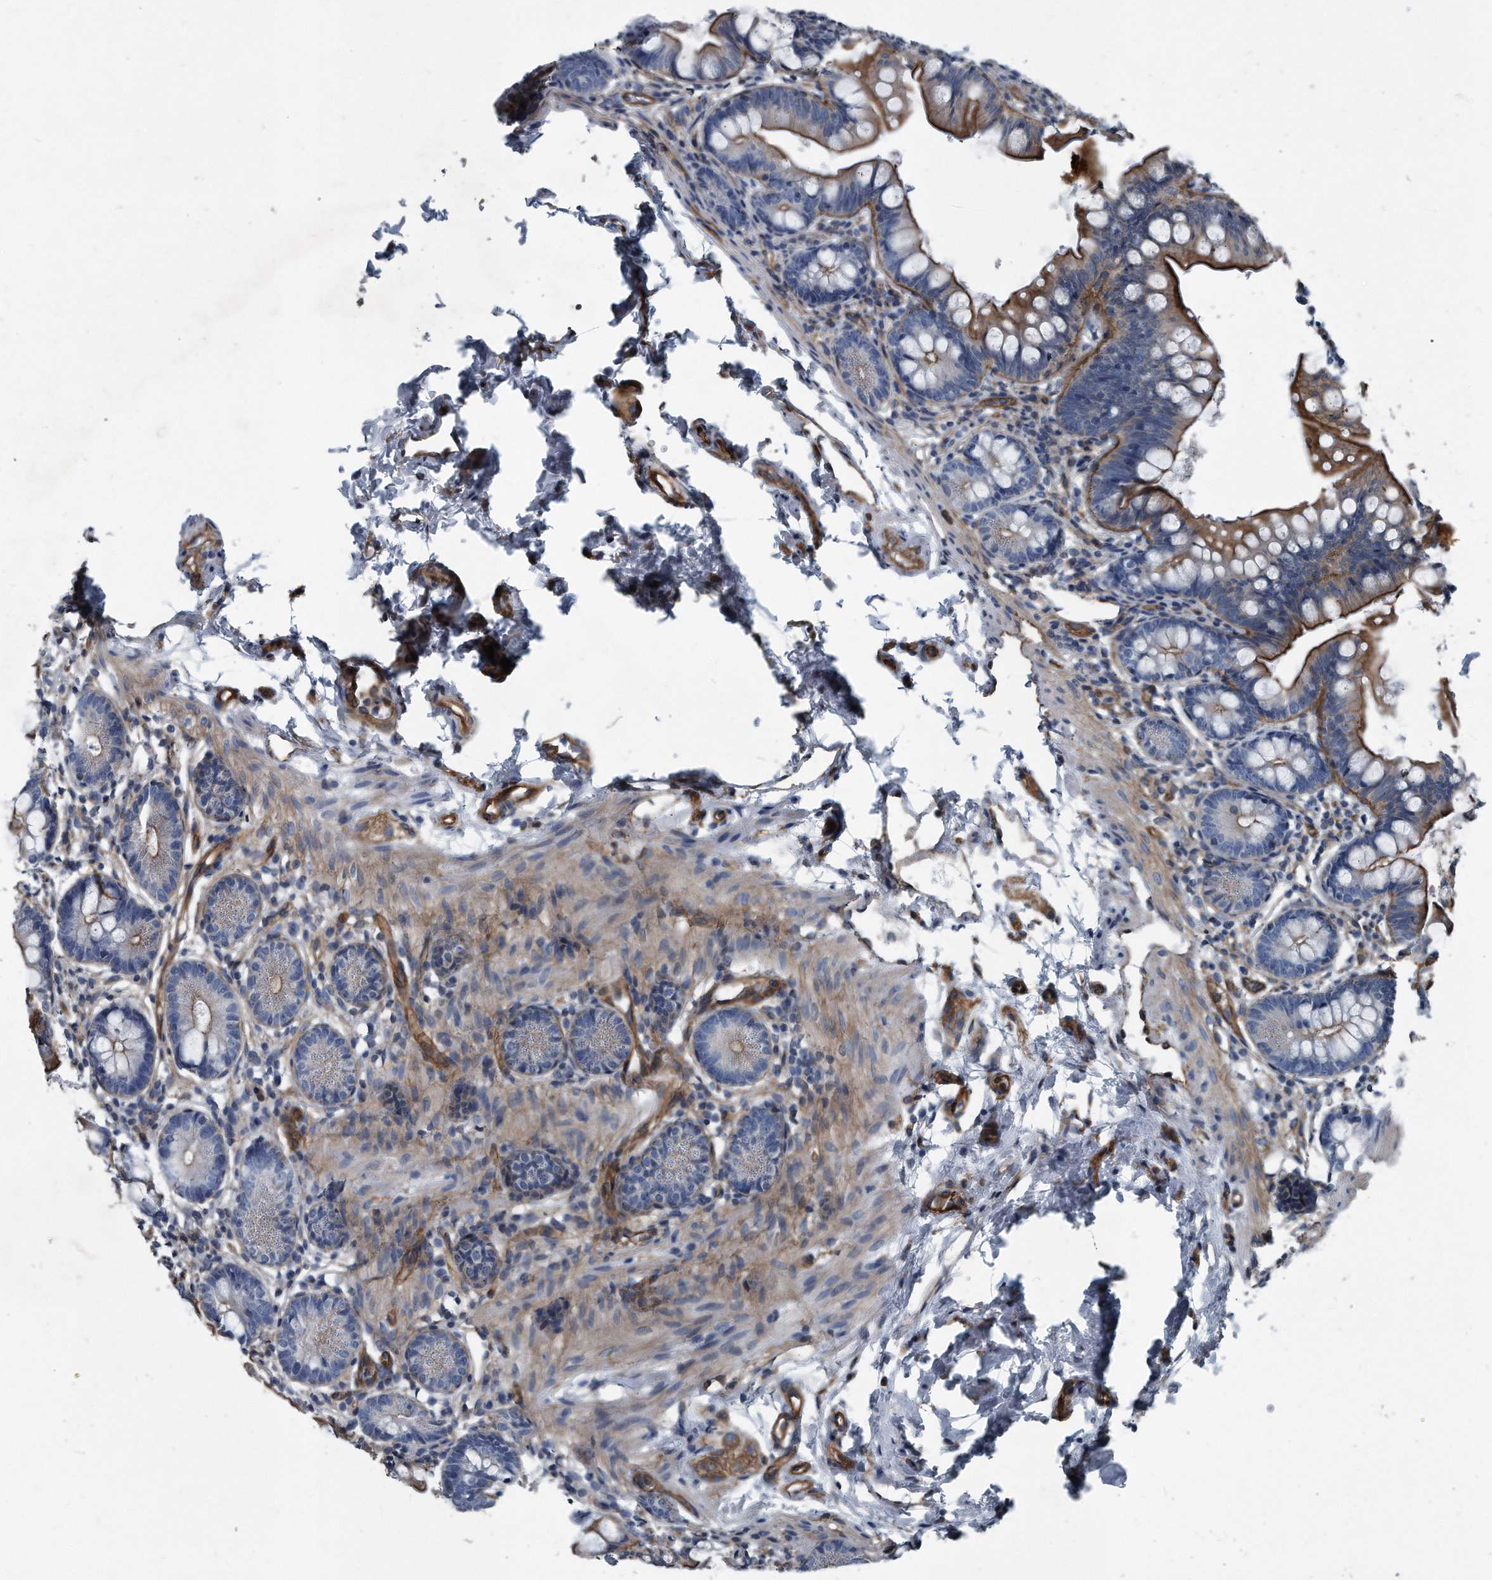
{"staining": {"intensity": "moderate", "quantity": "25%-75%", "location": "cytoplasmic/membranous"}, "tissue": "small intestine", "cell_type": "Glandular cells", "image_type": "normal", "snomed": [{"axis": "morphology", "description": "Normal tissue, NOS"}, {"axis": "topography", "description": "Small intestine"}], "caption": "Protein staining of benign small intestine shows moderate cytoplasmic/membranous positivity in approximately 25%-75% of glandular cells. The protein is shown in brown color, while the nuclei are stained blue.", "gene": "PLEC", "patient": {"sex": "male", "age": 7}}